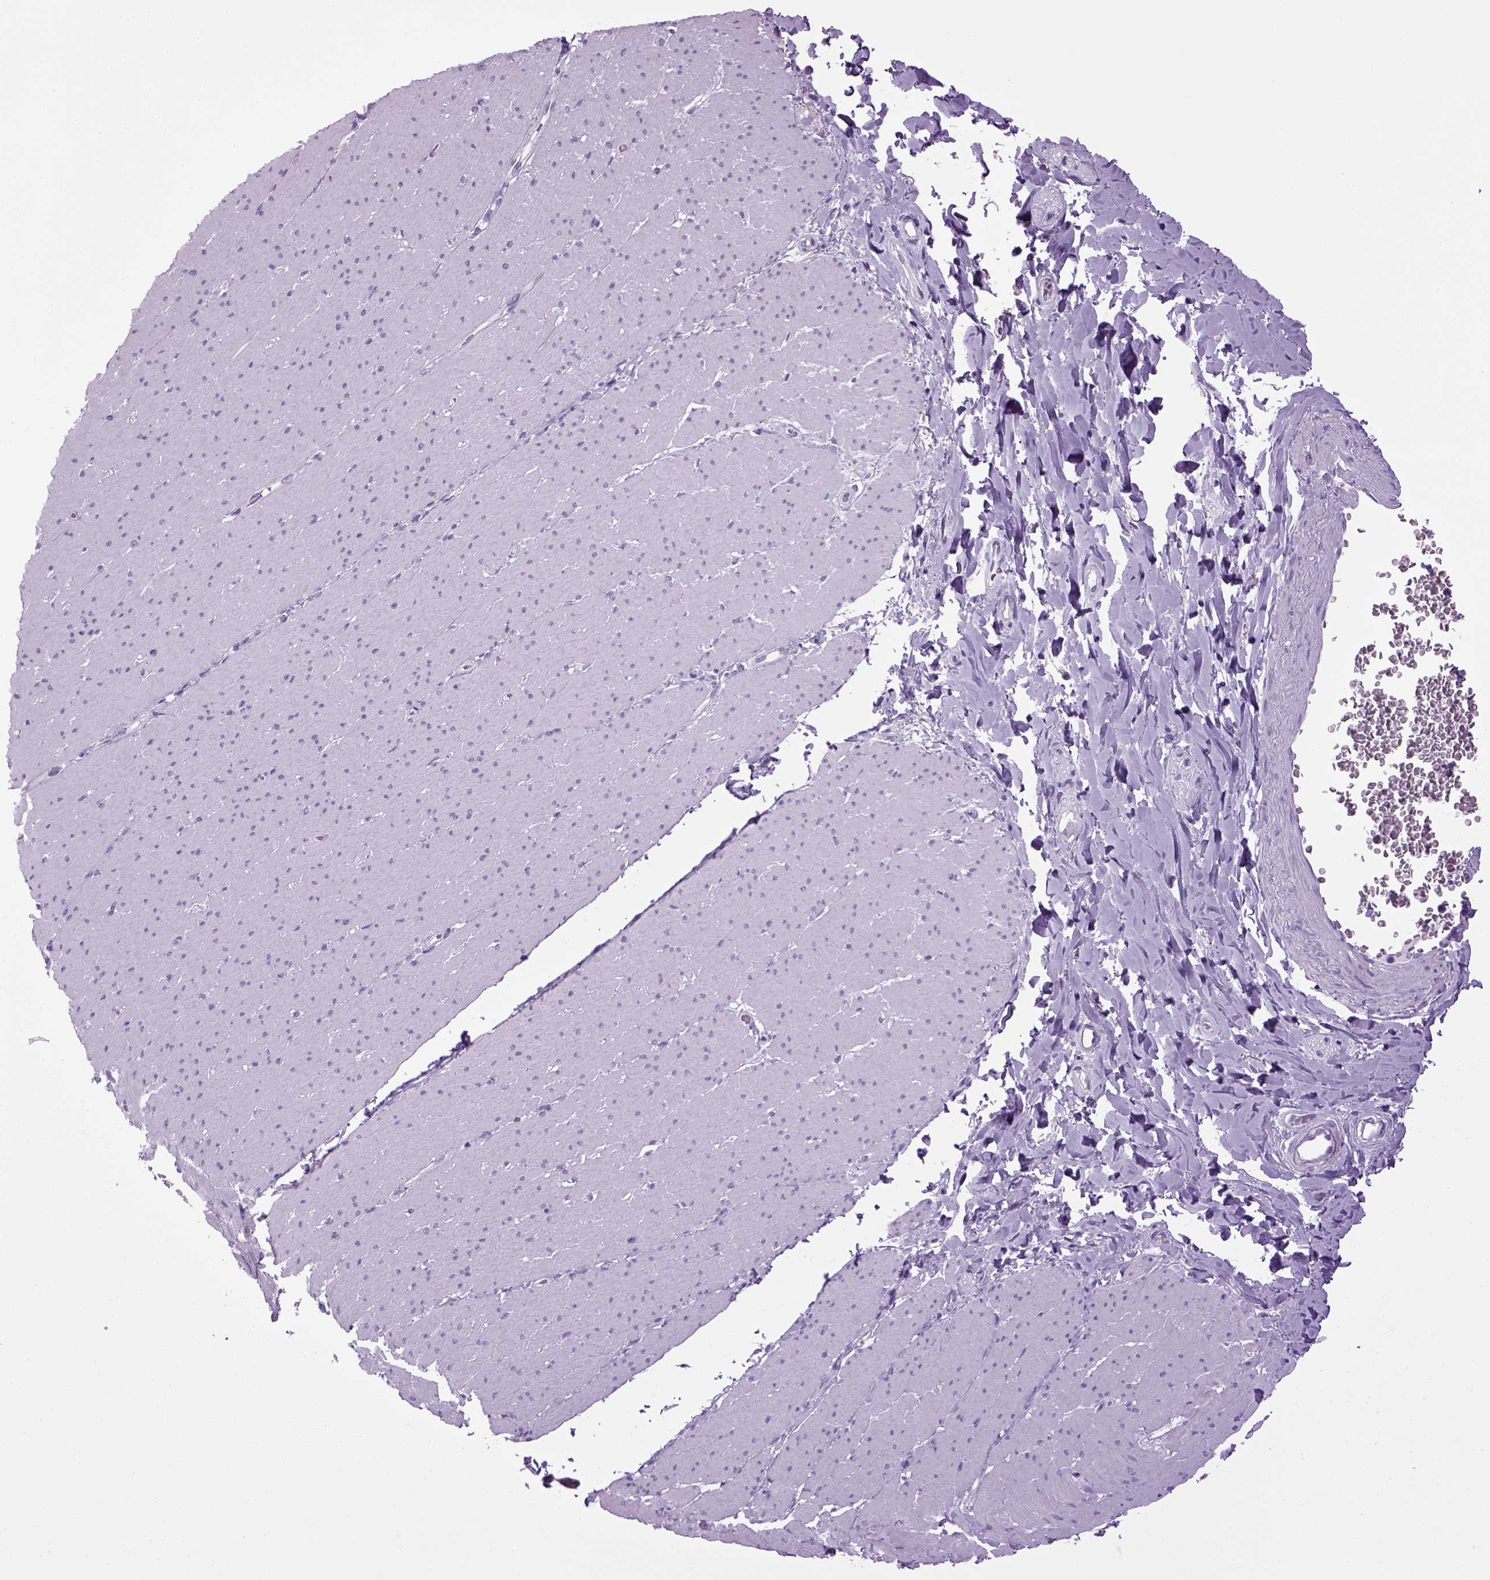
{"staining": {"intensity": "negative", "quantity": "none", "location": "none"}, "tissue": "smooth muscle", "cell_type": "Smooth muscle cells", "image_type": "normal", "snomed": [{"axis": "morphology", "description": "Normal tissue, NOS"}, {"axis": "topography", "description": "Smooth muscle"}, {"axis": "topography", "description": "Rectum"}], "caption": "This is an immunohistochemistry histopathology image of normal smooth muscle. There is no positivity in smooth muscle cells.", "gene": "HMCN2", "patient": {"sex": "male", "age": 53}}